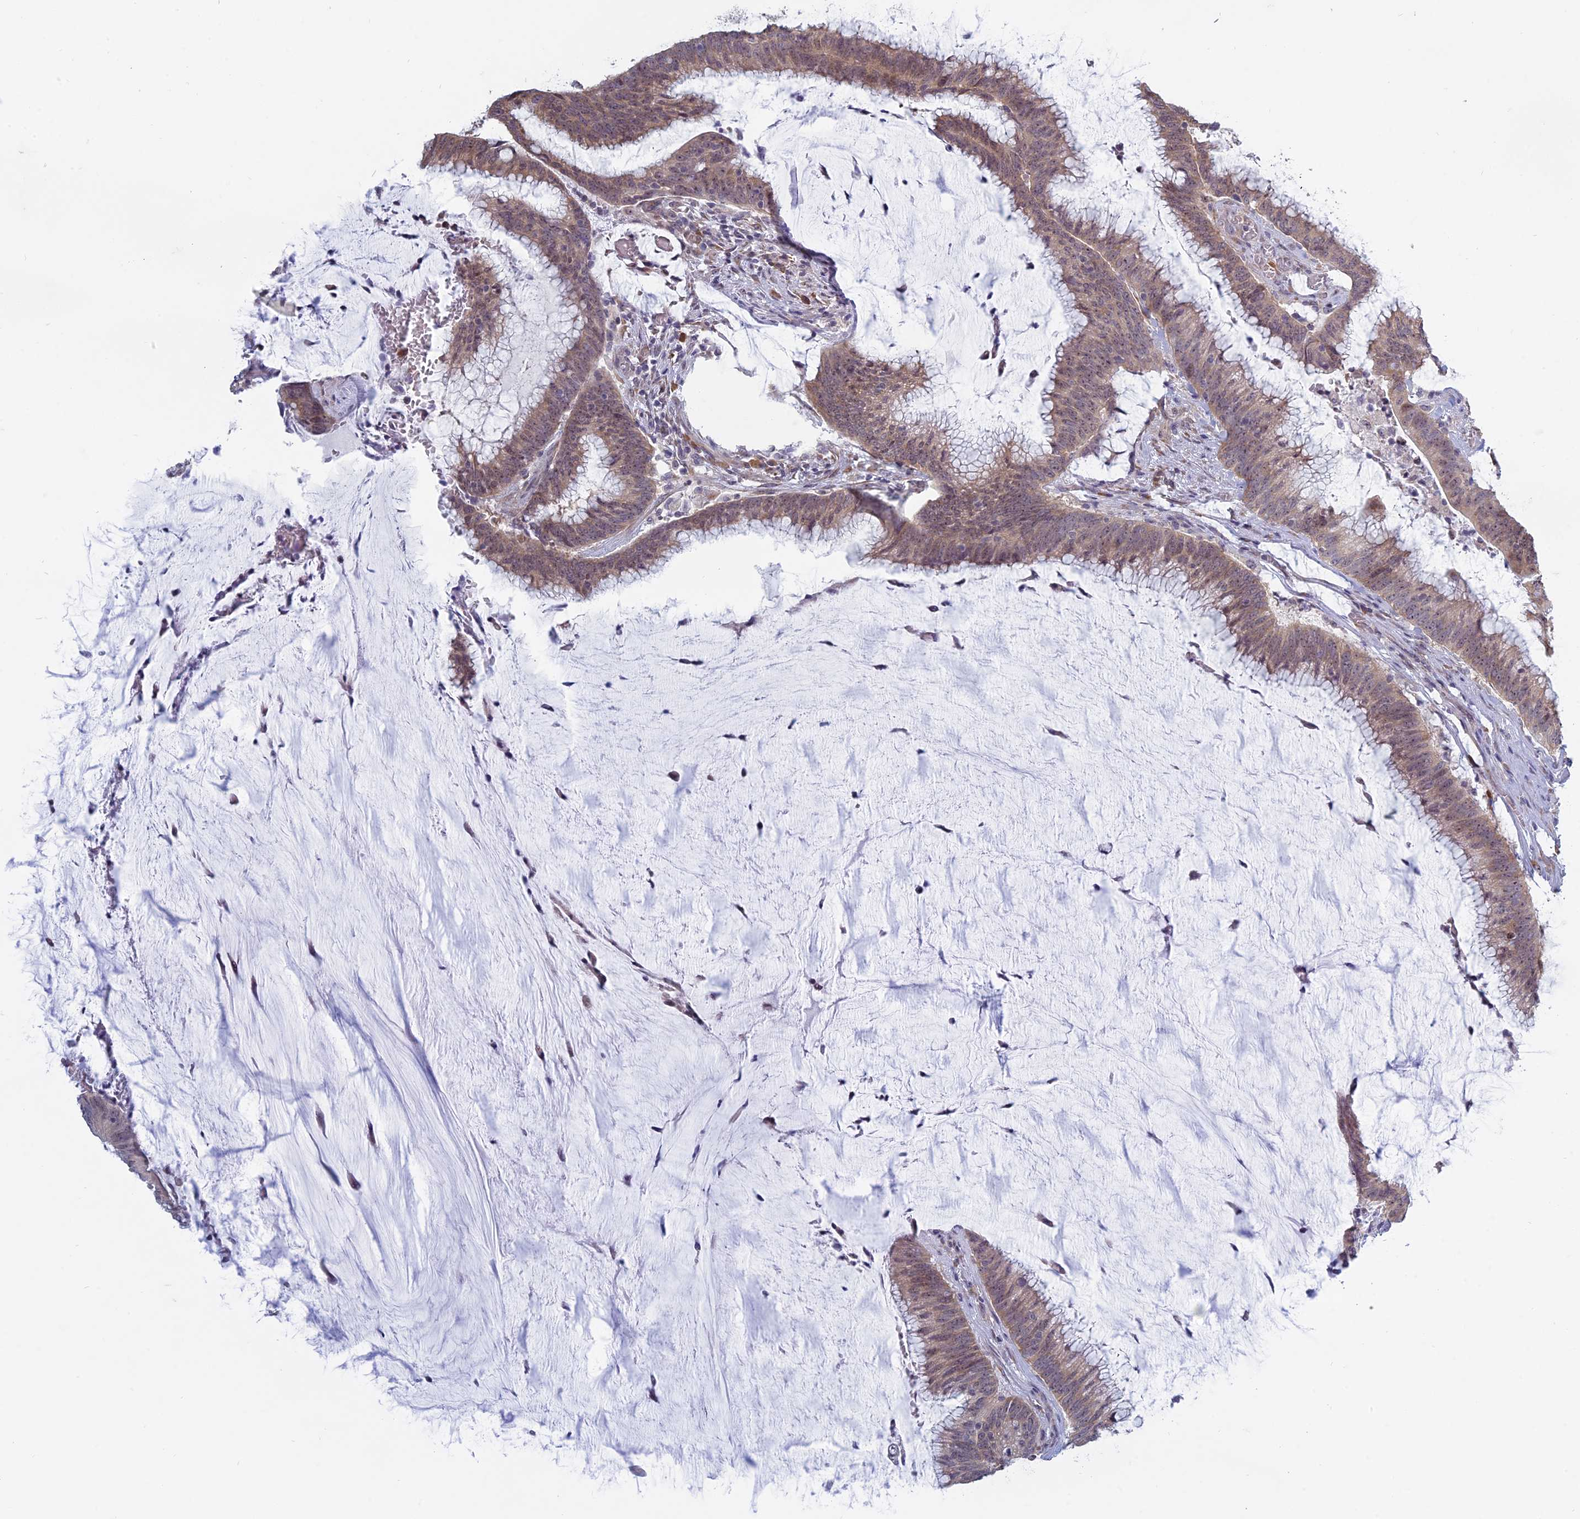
{"staining": {"intensity": "moderate", "quantity": "25%-75%", "location": "nuclear"}, "tissue": "colorectal cancer", "cell_type": "Tumor cells", "image_type": "cancer", "snomed": [{"axis": "morphology", "description": "Adenocarcinoma, NOS"}, {"axis": "topography", "description": "Rectum"}], "caption": "Protein expression analysis of human adenocarcinoma (colorectal) reveals moderate nuclear expression in approximately 25%-75% of tumor cells.", "gene": "RPS19BP1", "patient": {"sex": "female", "age": 77}}